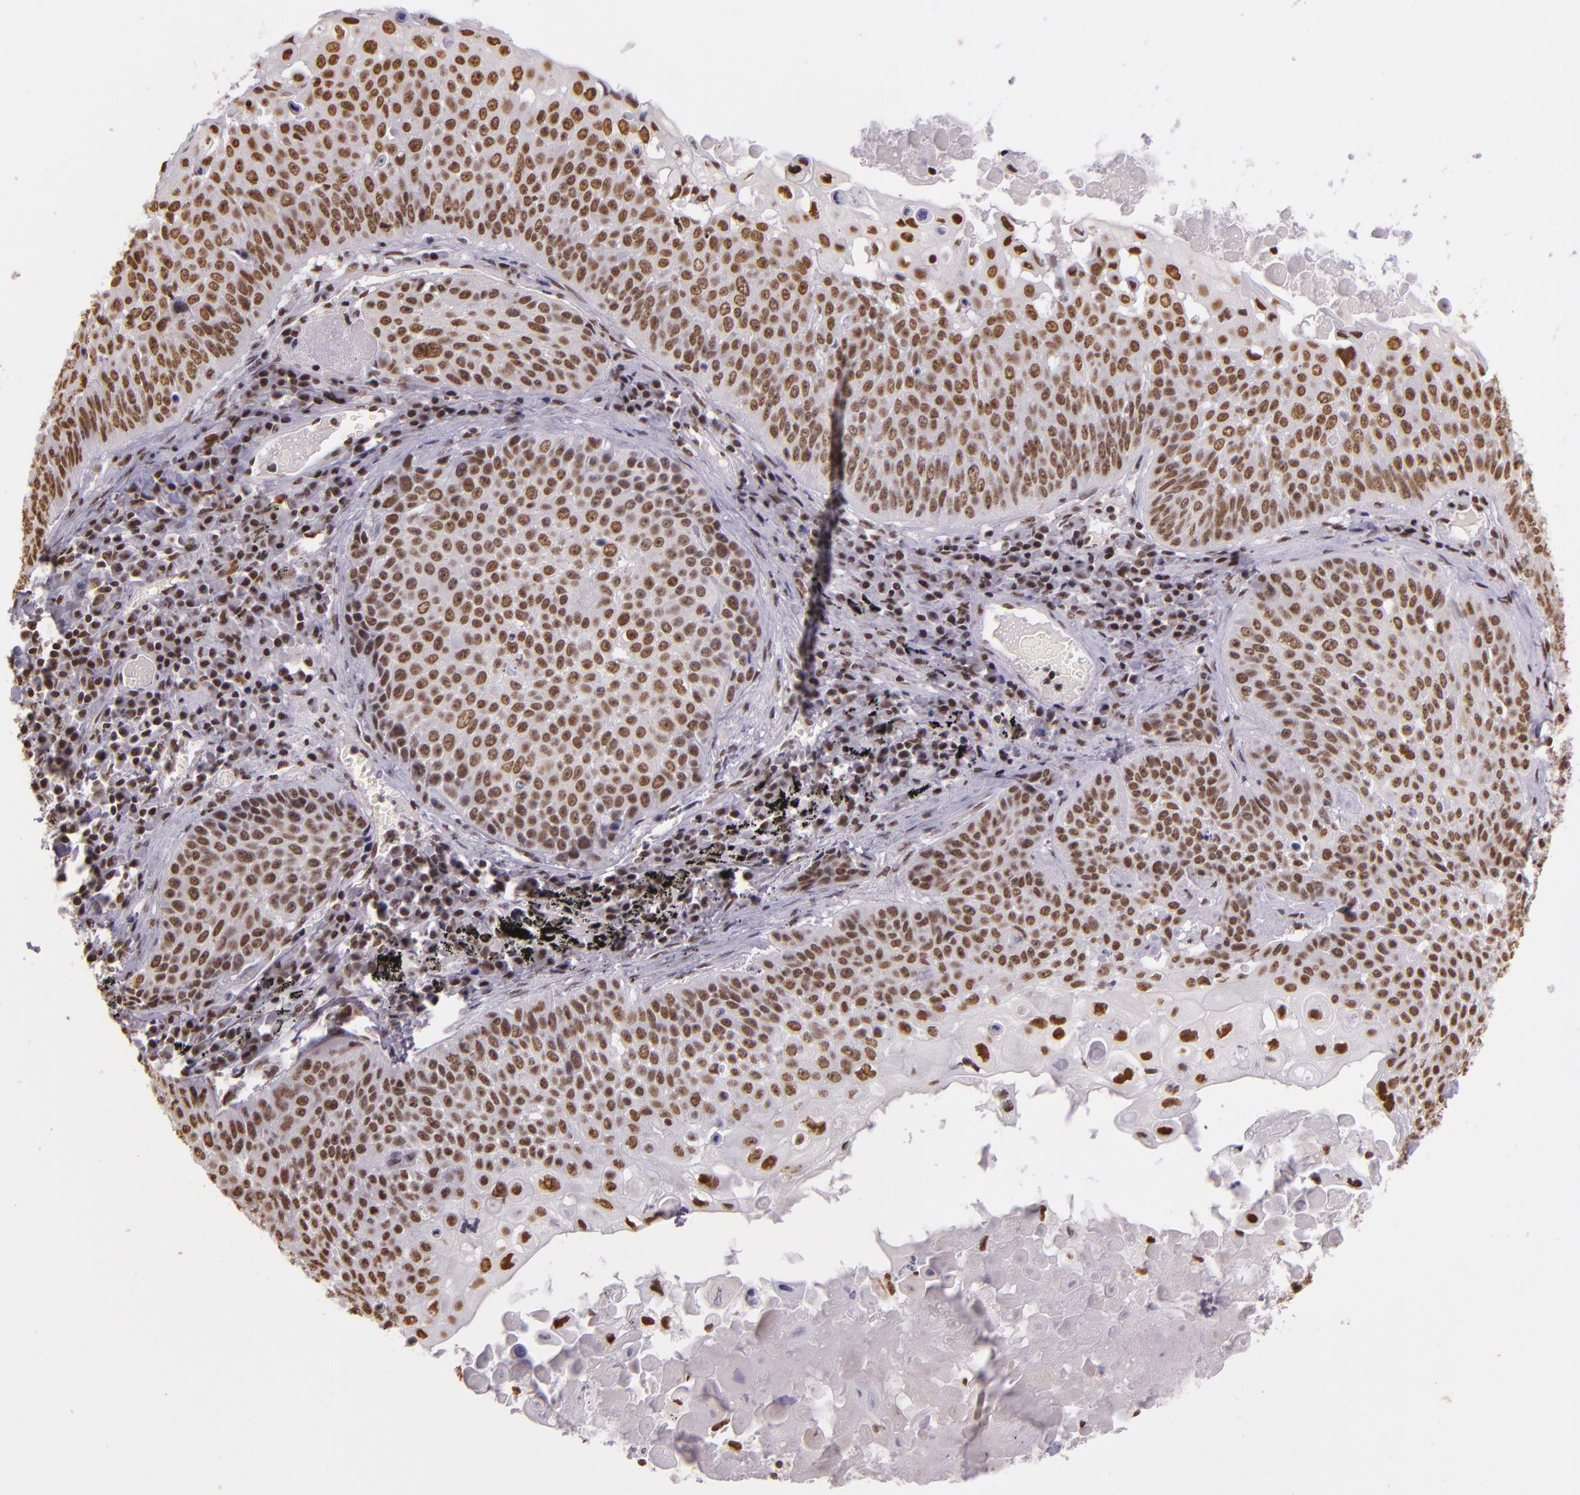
{"staining": {"intensity": "moderate", "quantity": ">75%", "location": "nuclear"}, "tissue": "lung cancer", "cell_type": "Tumor cells", "image_type": "cancer", "snomed": [{"axis": "morphology", "description": "Adenocarcinoma, NOS"}, {"axis": "topography", "description": "Lung"}], "caption": "The photomicrograph exhibits staining of adenocarcinoma (lung), revealing moderate nuclear protein expression (brown color) within tumor cells.", "gene": "USF1", "patient": {"sex": "male", "age": 60}}